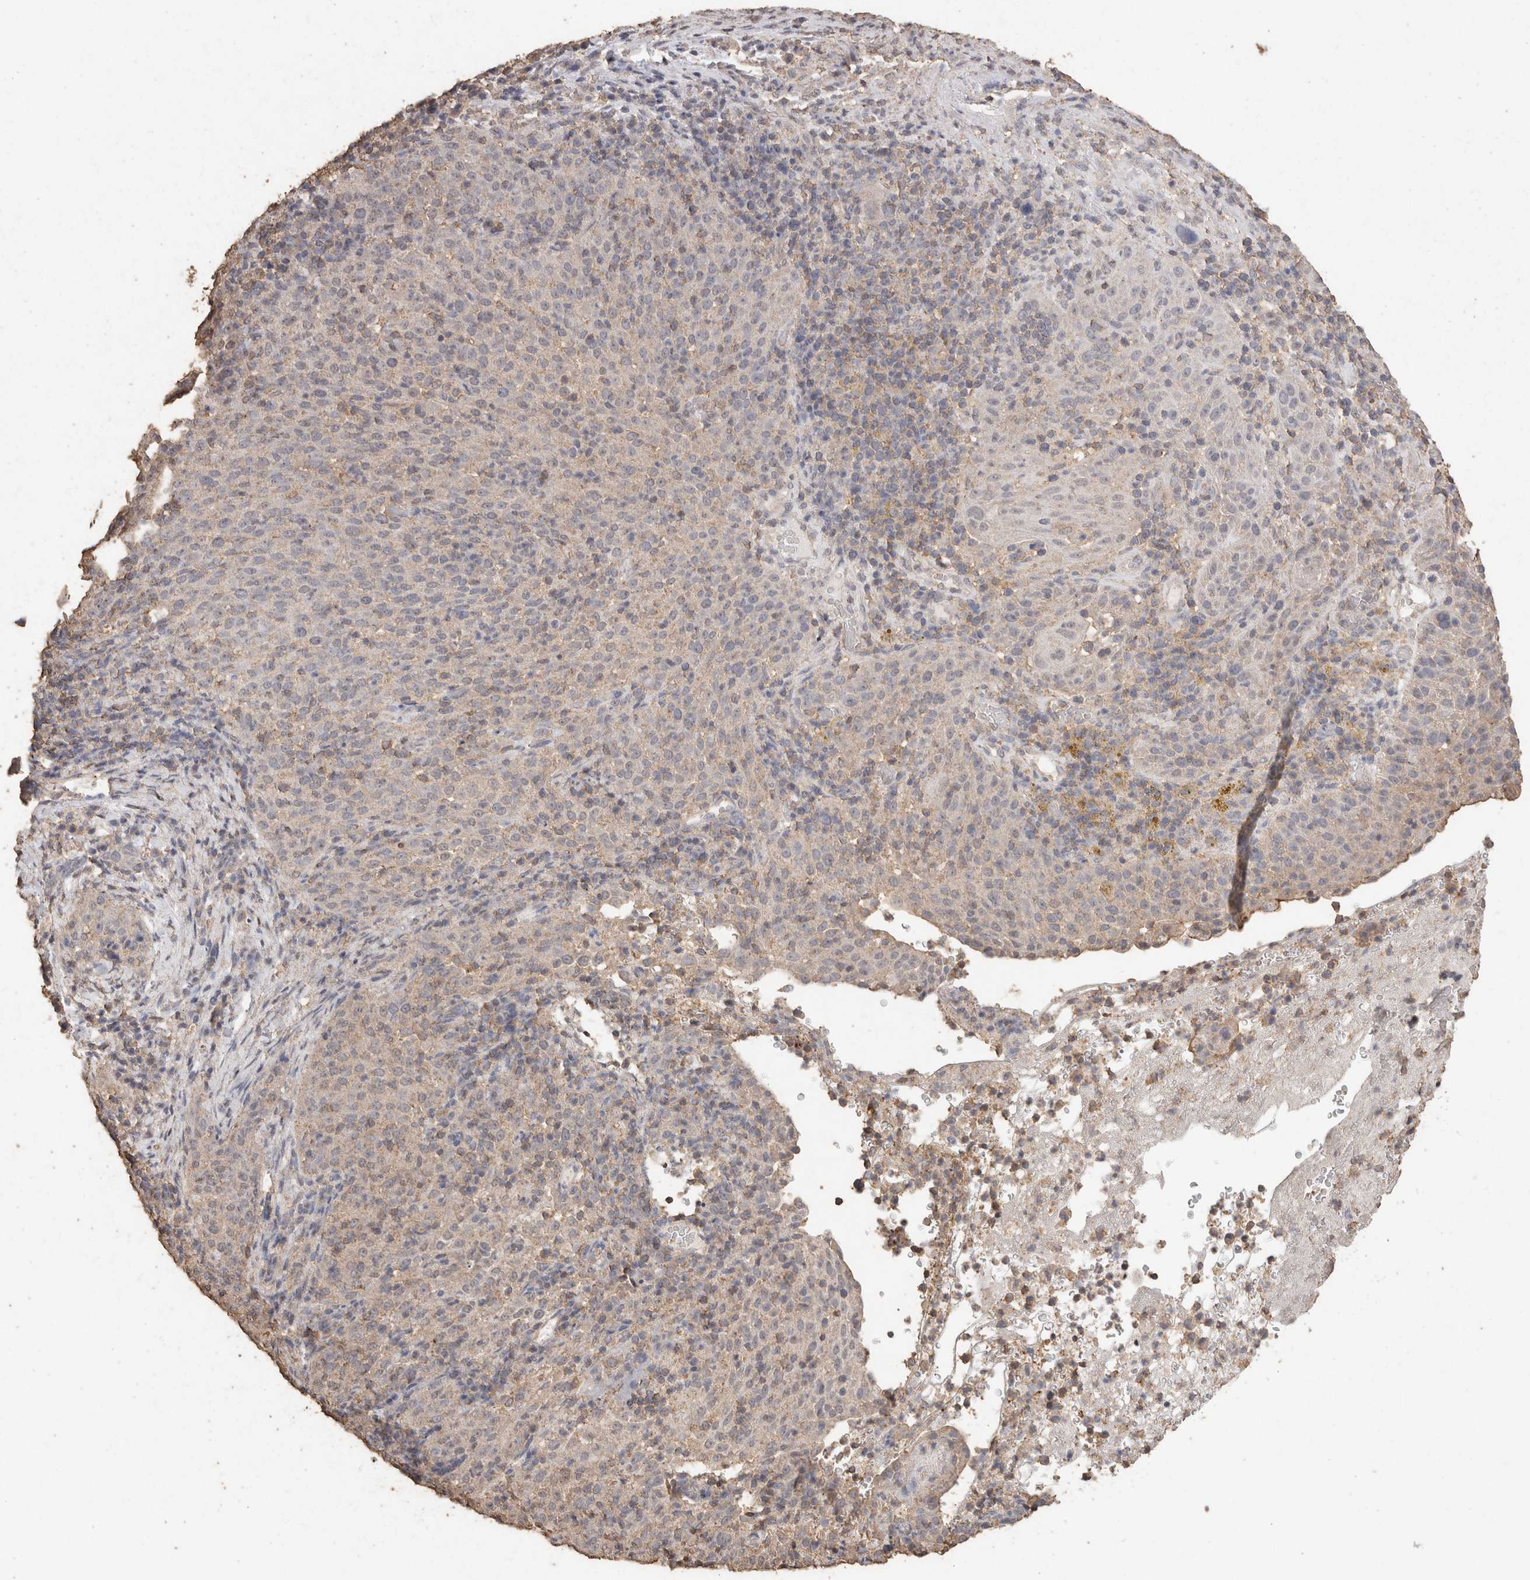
{"staining": {"intensity": "negative", "quantity": "none", "location": "none"}, "tissue": "cervical cancer", "cell_type": "Tumor cells", "image_type": "cancer", "snomed": [{"axis": "morphology", "description": "Squamous cell carcinoma, NOS"}, {"axis": "topography", "description": "Cervix"}], "caption": "Immunohistochemistry (IHC) photomicrograph of cervical cancer (squamous cell carcinoma) stained for a protein (brown), which reveals no staining in tumor cells.", "gene": "CX3CL1", "patient": {"sex": "female", "age": 51}}